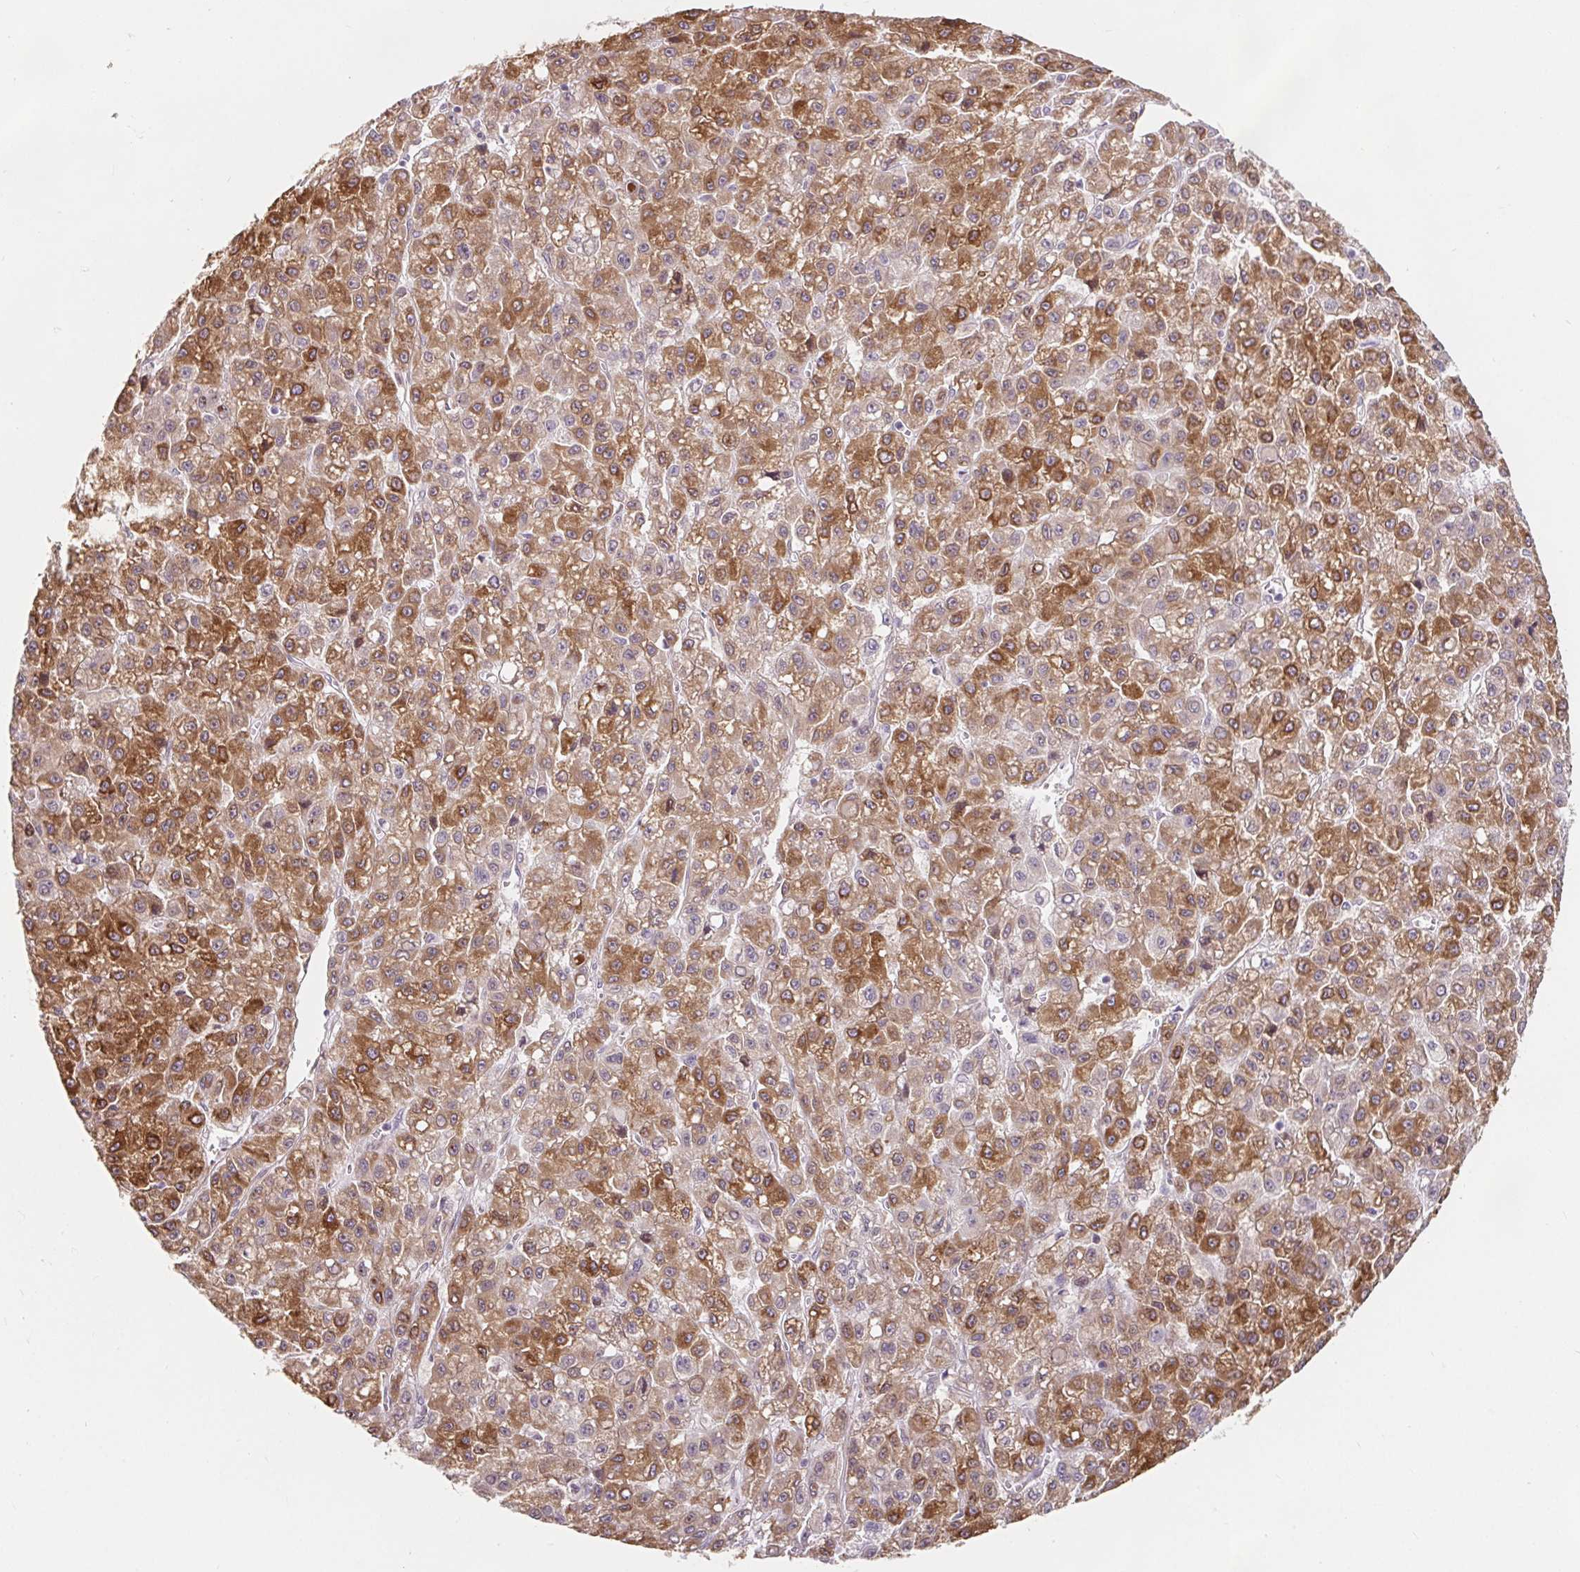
{"staining": {"intensity": "moderate", "quantity": ">75%", "location": "cytoplasmic/membranous"}, "tissue": "liver cancer", "cell_type": "Tumor cells", "image_type": "cancer", "snomed": [{"axis": "morphology", "description": "Carcinoma, Hepatocellular, NOS"}, {"axis": "topography", "description": "Liver"}], "caption": "IHC histopathology image of liver cancer stained for a protein (brown), which reveals medium levels of moderate cytoplasmic/membranous positivity in about >75% of tumor cells.", "gene": "LYPD5", "patient": {"sex": "male", "age": 70}}